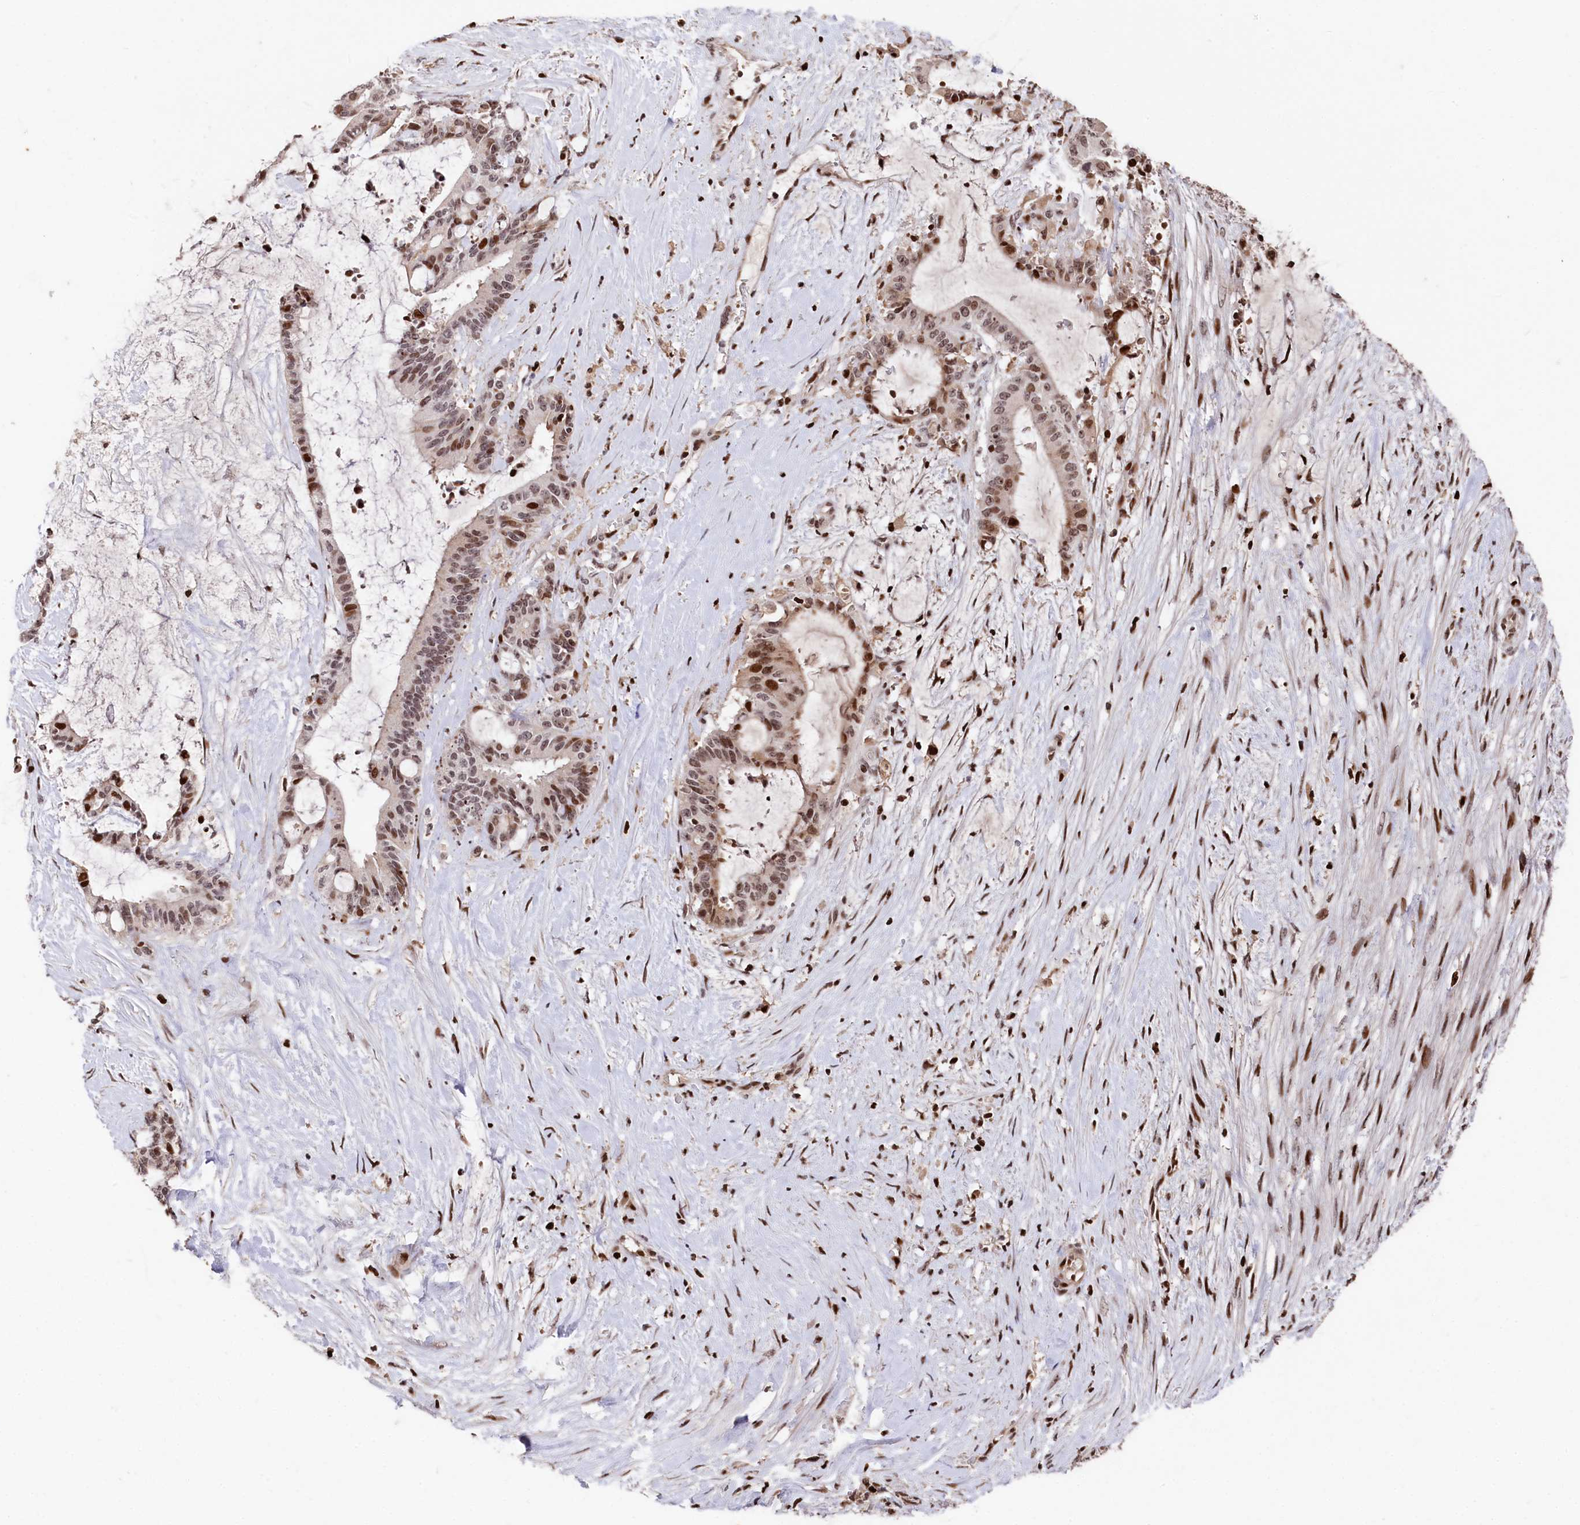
{"staining": {"intensity": "strong", "quantity": "<25%", "location": "nuclear"}, "tissue": "liver cancer", "cell_type": "Tumor cells", "image_type": "cancer", "snomed": [{"axis": "morphology", "description": "Normal tissue, NOS"}, {"axis": "morphology", "description": "Cholangiocarcinoma"}, {"axis": "topography", "description": "Liver"}, {"axis": "topography", "description": "Peripheral nerve tissue"}], "caption": "Brown immunohistochemical staining in cholangiocarcinoma (liver) displays strong nuclear expression in approximately <25% of tumor cells. (brown staining indicates protein expression, while blue staining denotes nuclei).", "gene": "MCF2L2", "patient": {"sex": "female", "age": 73}}